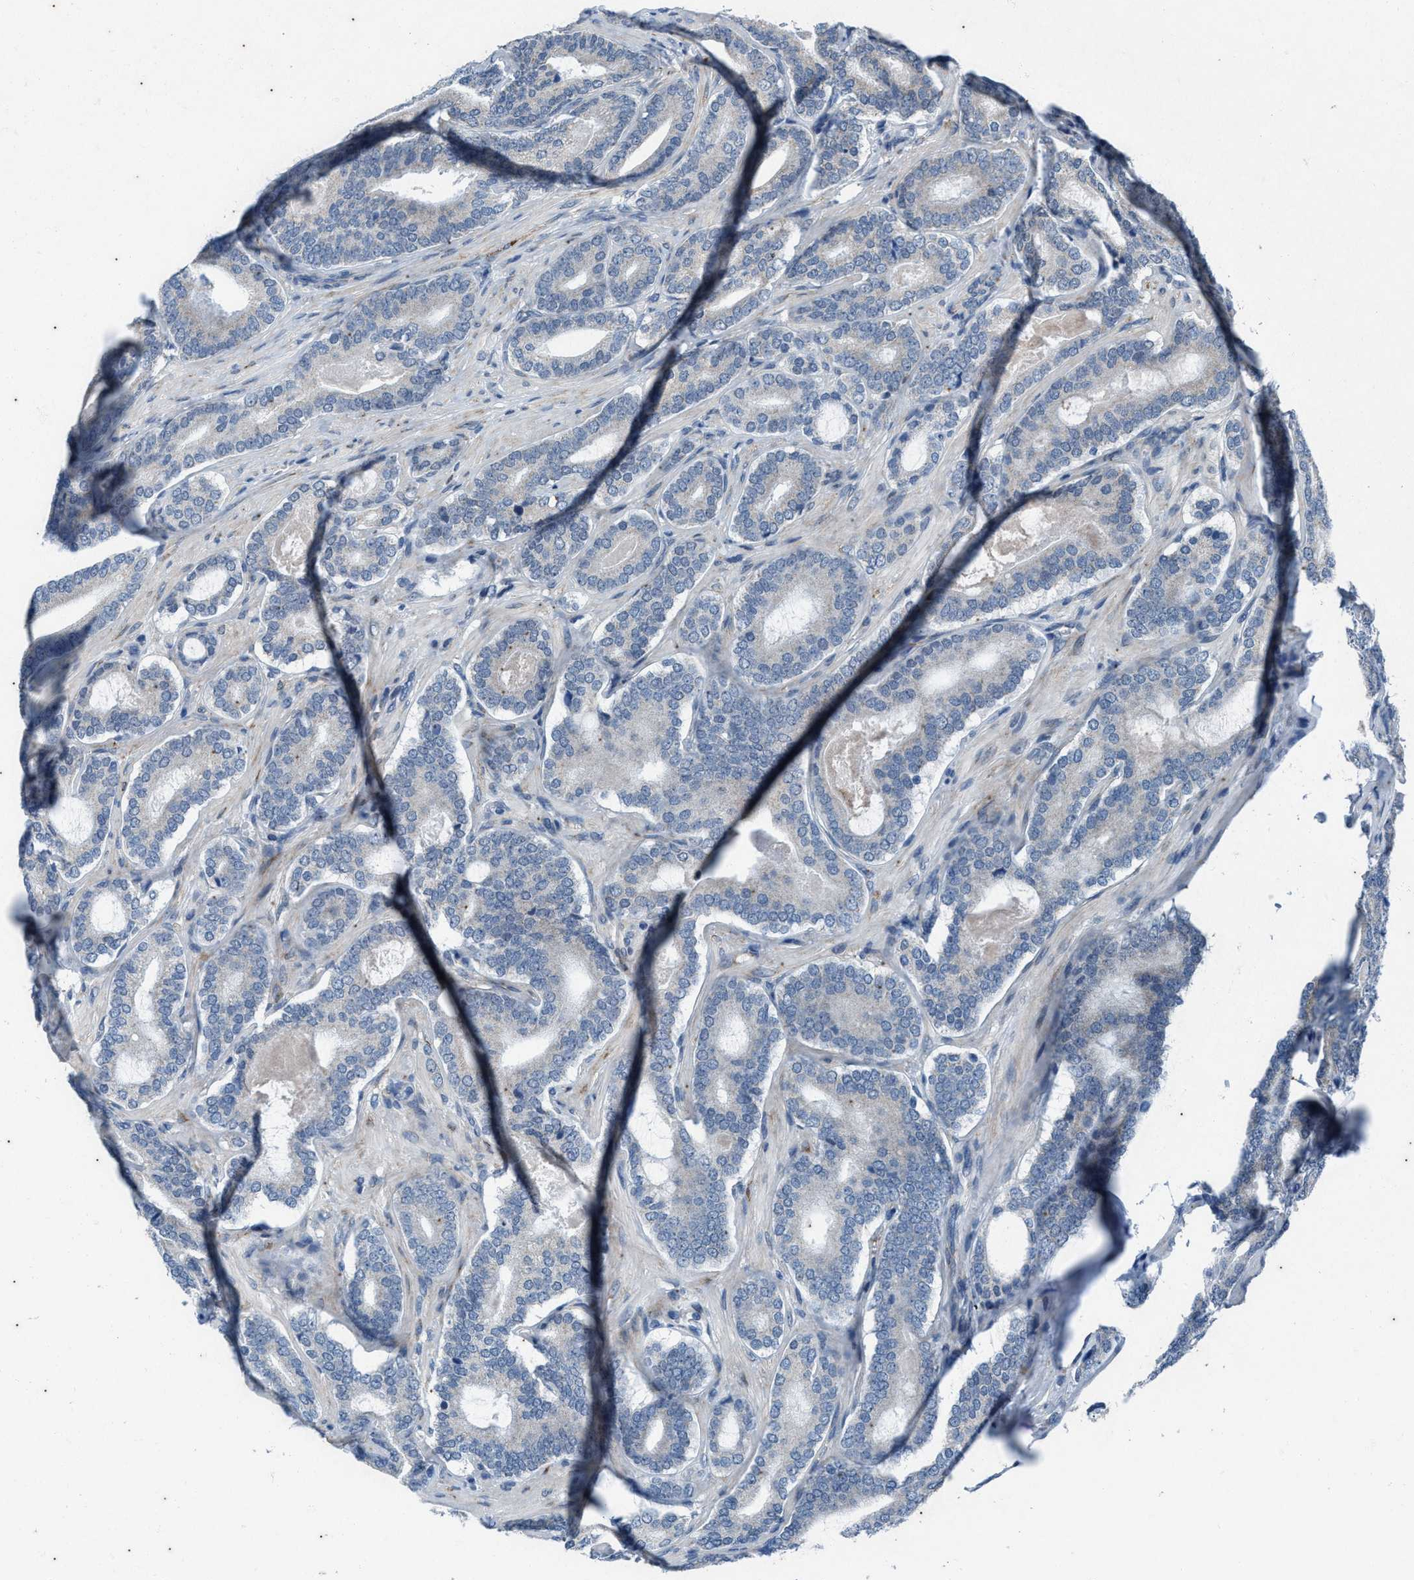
{"staining": {"intensity": "negative", "quantity": "none", "location": "none"}, "tissue": "prostate cancer", "cell_type": "Tumor cells", "image_type": "cancer", "snomed": [{"axis": "morphology", "description": "Adenocarcinoma, High grade"}, {"axis": "topography", "description": "Prostate"}], "caption": "DAB immunohistochemical staining of human prostate cancer demonstrates no significant staining in tumor cells. The staining was performed using DAB (3,3'-diaminobenzidine) to visualize the protein expression in brown, while the nuclei were stained in blue with hematoxylin (Magnification: 20x).", "gene": "KIF24", "patient": {"sex": "male", "age": 60}}